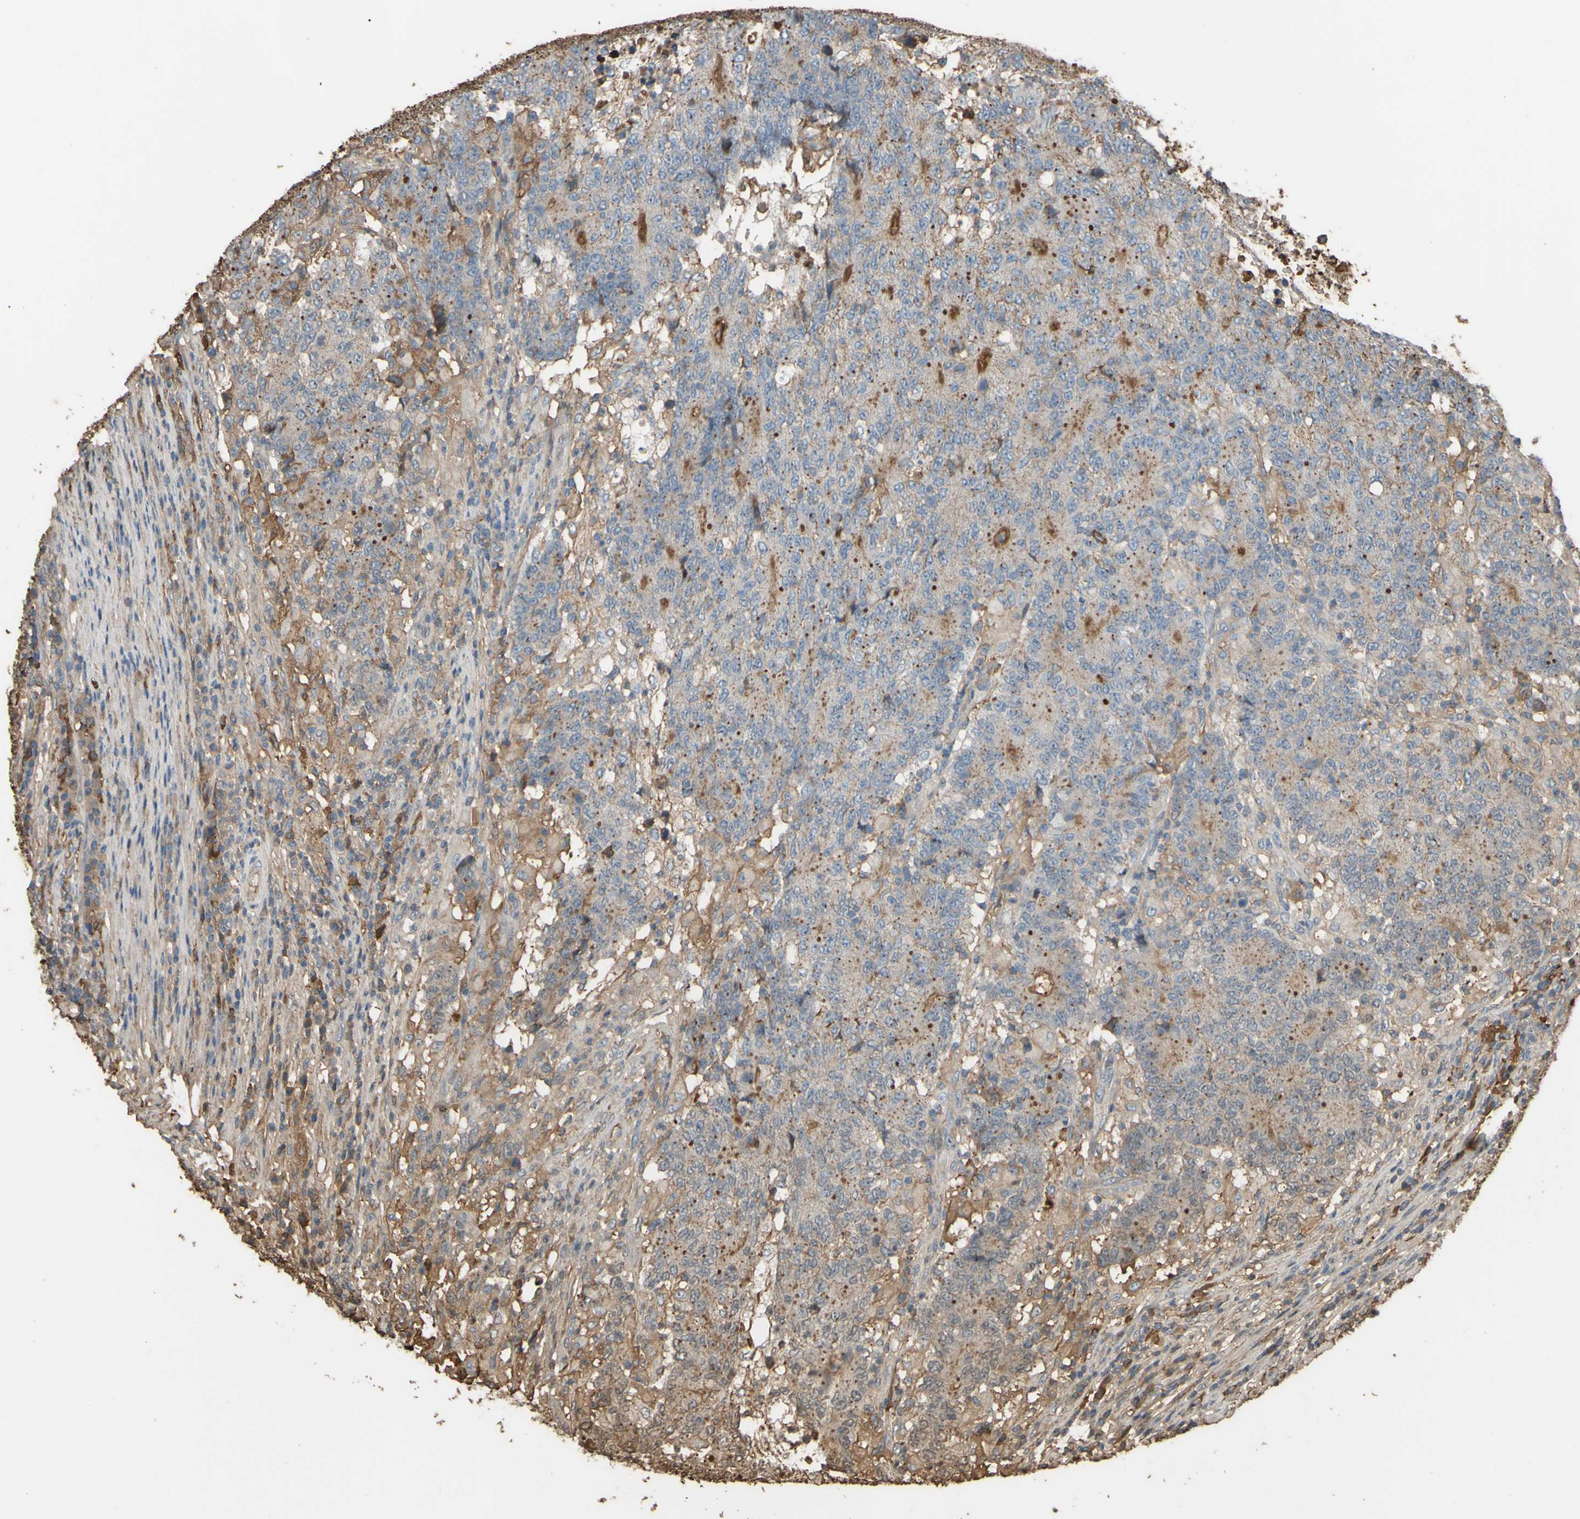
{"staining": {"intensity": "weak", "quantity": ">75%", "location": "cytoplasmic/membranous"}, "tissue": "colorectal cancer", "cell_type": "Tumor cells", "image_type": "cancer", "snomed": [{"axis": "morphology", "description": "Normal tissue, NOS"}, {"axis": "morphology", "description": "Adenocarcinoma, NOS"}, {"axis": "topography", "description": "Colon"}], "caption": "A brown stain highlights weak cytoplasmic/membranous positivity of a protein in human adenocarcinoma (colorectal) tumor cells. The staining was performed using DAB, with brown indicating positive protein expression. Nuclei are stained blue with hematoxylin.", "gene": "PTGDS", "patient": {"sex": "female", "age": 75}}